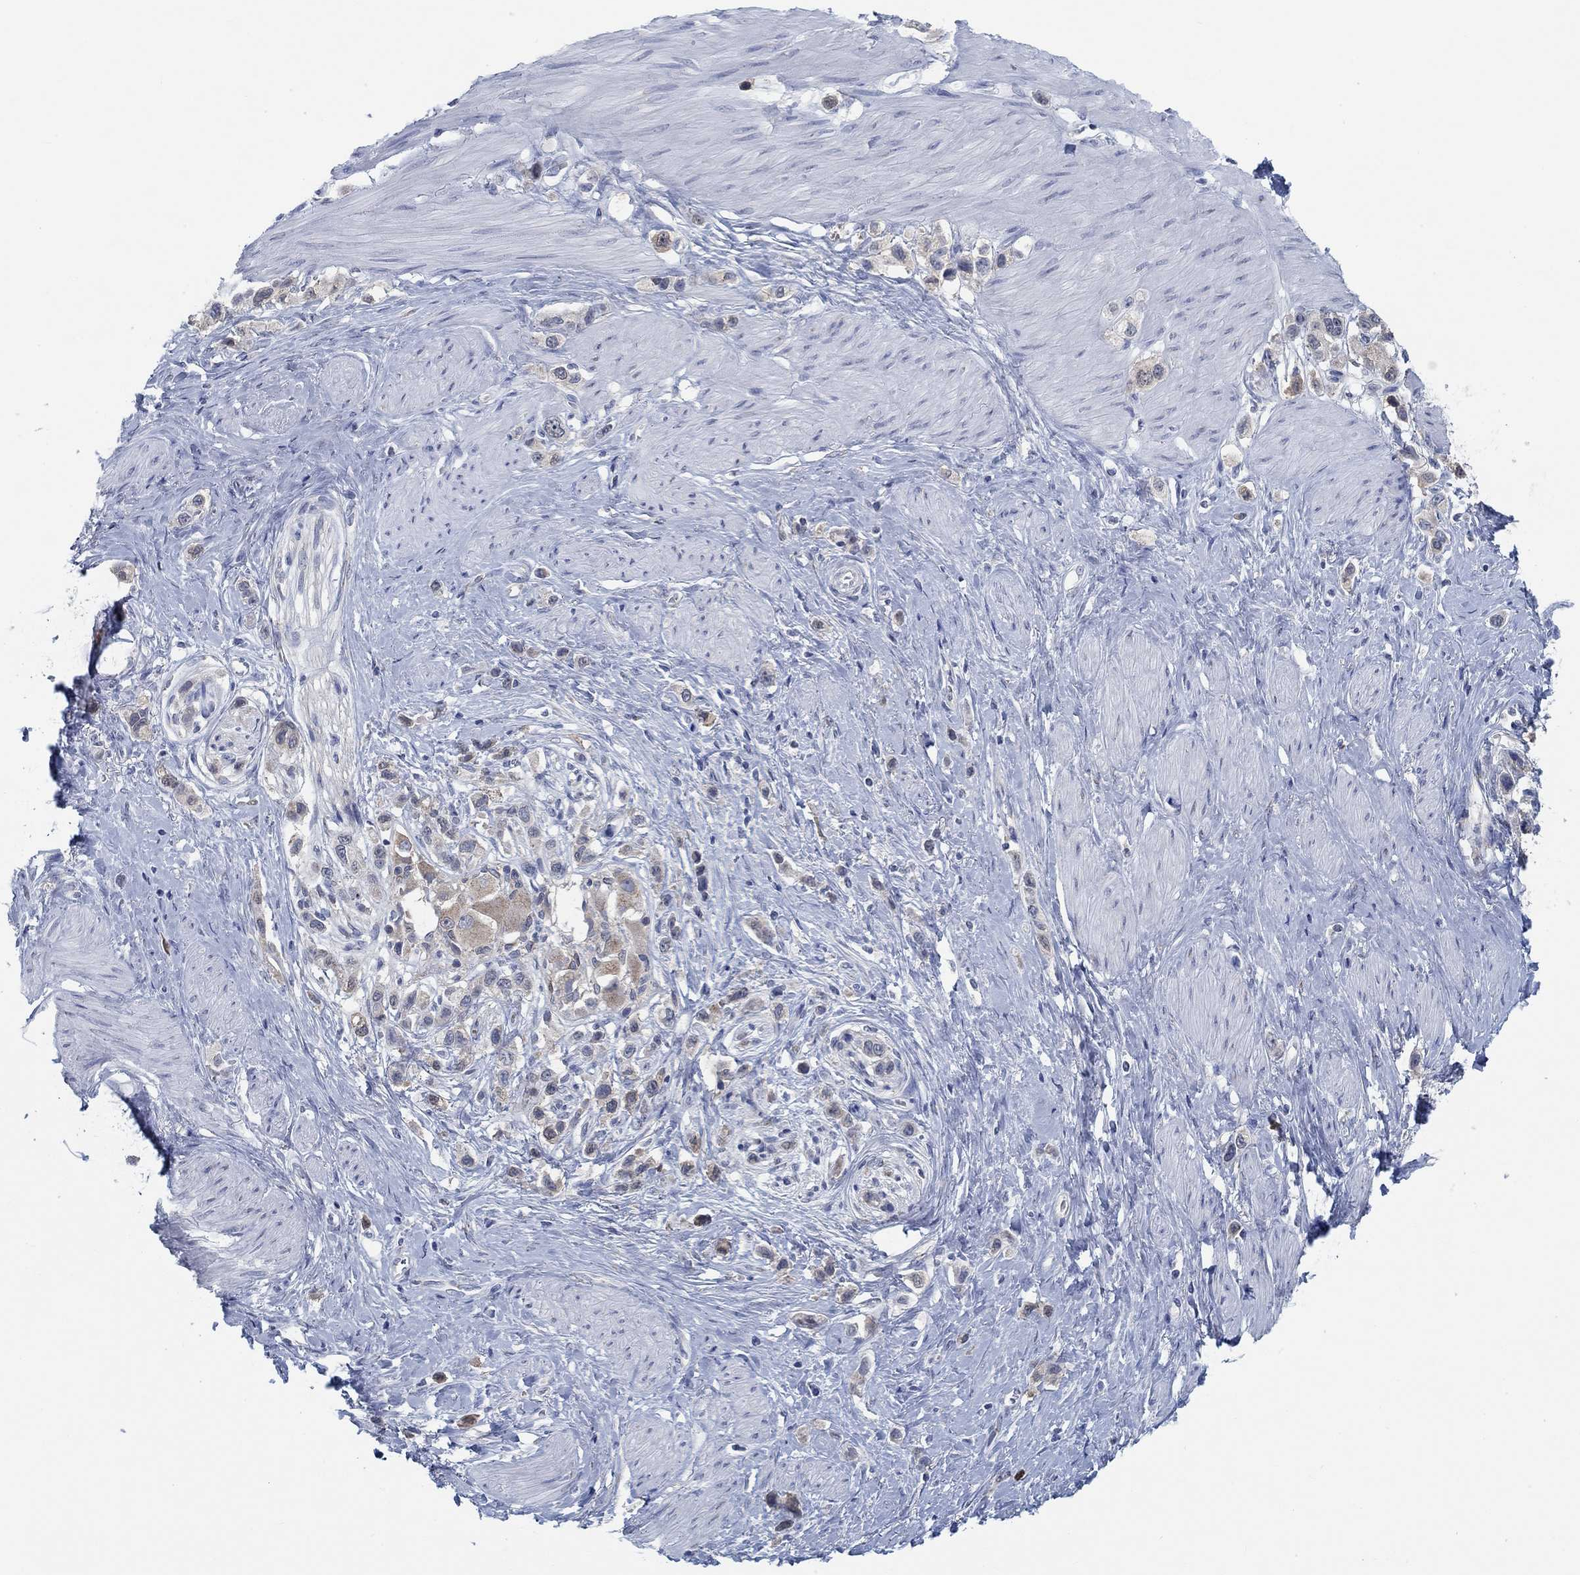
{"staining": {"intensity": "weak", "quantity": "25%-75%", "location": "cytoplasmic/membranous"}, "tissue": "stomach cancer", "cell_type": "Tumor cells", "image_type": "cancer", "snomed": [{"axis": "morphology", "description": "Normal tissue, NOS"}, {"axis": "morphology", "description": "Adenocarcinoma, NOS"}, {"axis": "morphology", "description": "Adenocarcinoma, High grade"}, {"axis": "topography", "description": "Stomach, upper"}, {"axis": "topography", "description": "Stomach"}], "caption": "The micrograph reveals a brown stain indicating the presence of a protein in the cytoplasmic/membranous of tumor cells in stomach cancer (adenocarcinoma (high-grade)).", "gene": "TEKT4", "patient": {"sex": "female", "age": 65}}